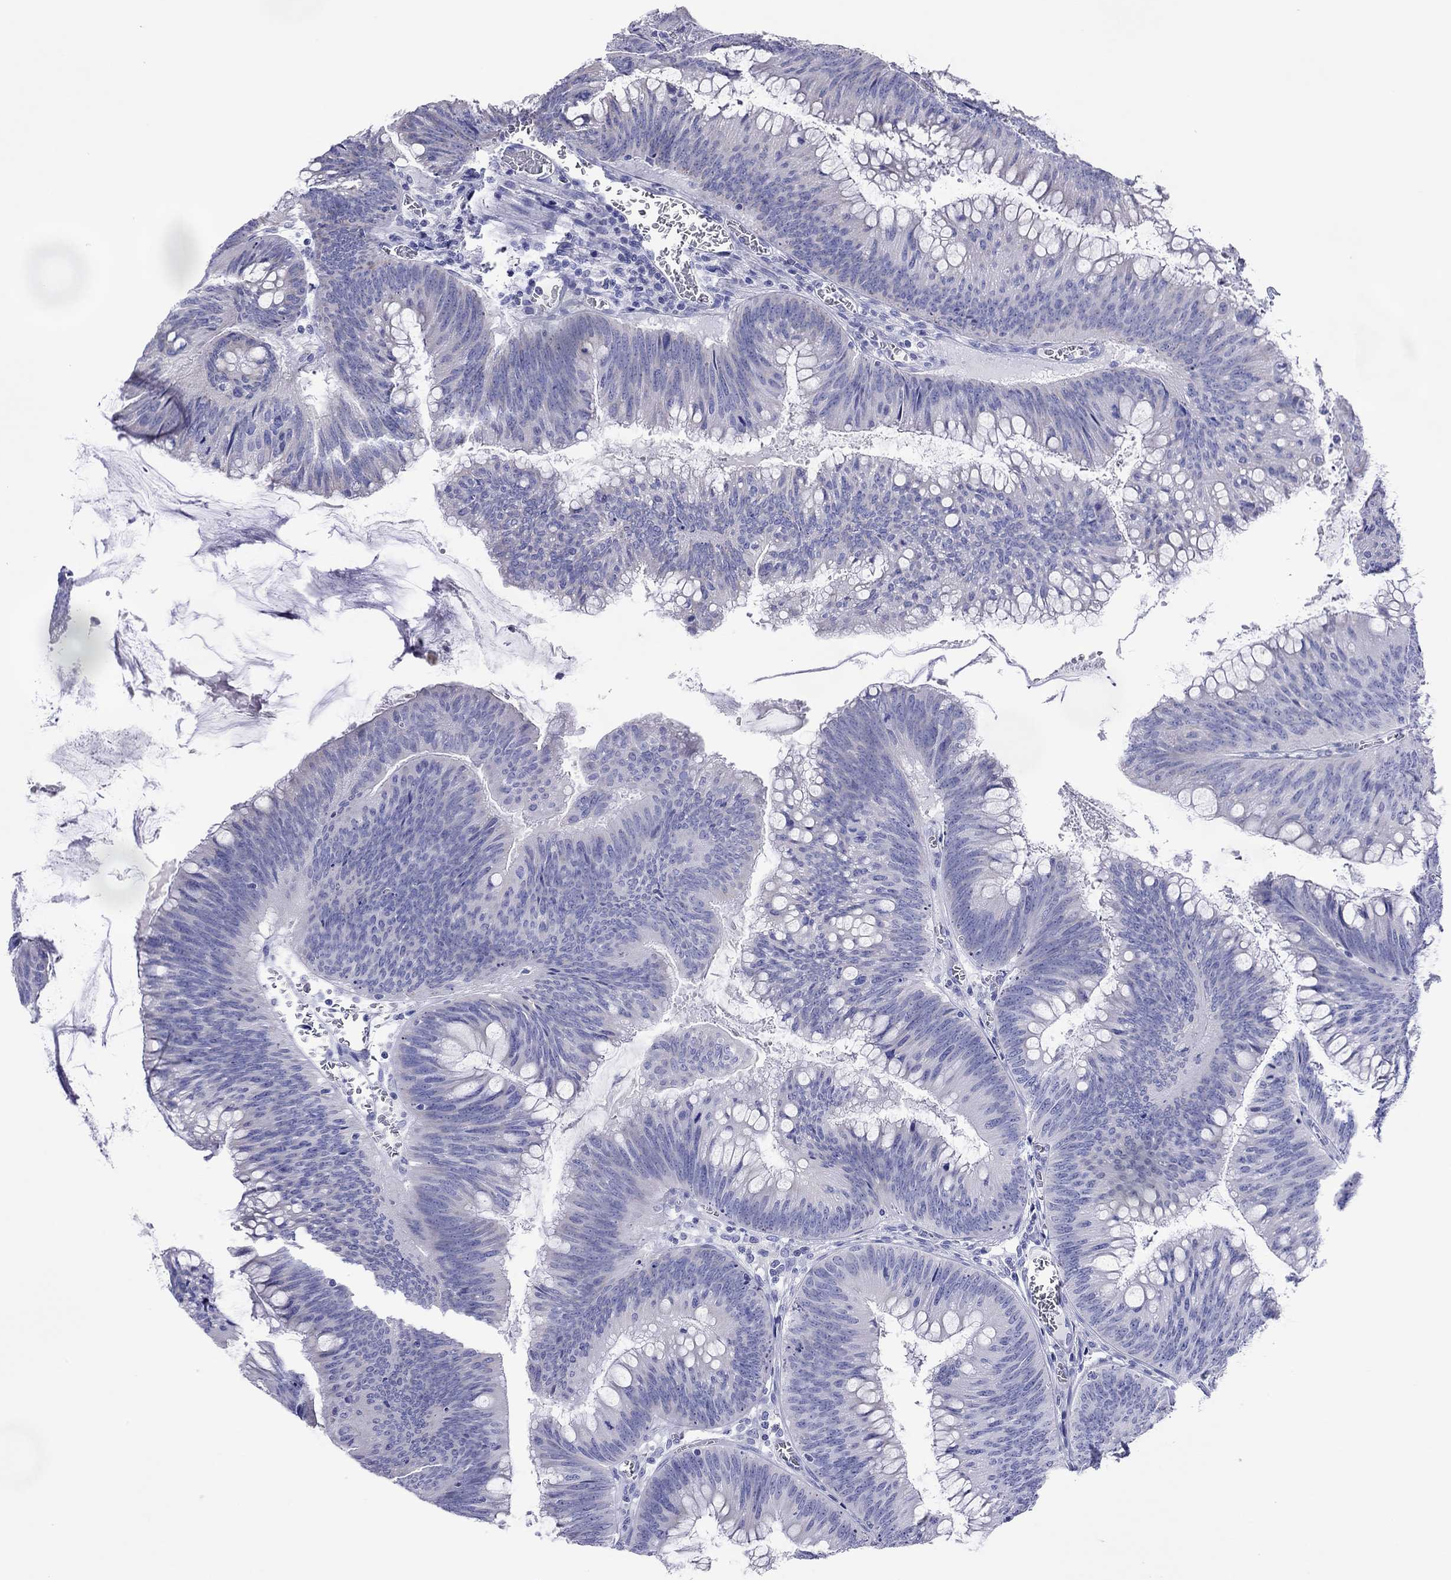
{"staining": {"intensity": "negative", "quantity": "none", "location": "none"}, "tissue": "colorectal cancer", "cell_type": "Tumor cells", "image_type": "cancer", "snomed": [{"axis": "morphology", "description": "Adenocarcinoma, NOS"}, {"axis": "topography", "description": "Rectum"}], "caption": "A high-resolution histopathology image shows immunohistochemistry staining of colorectal cancer (adenocarcinoma), which shows no significant positivity in tumor cells.", "gene": "DPY19L2", "patient": {"sex": "female", "age": 72}}